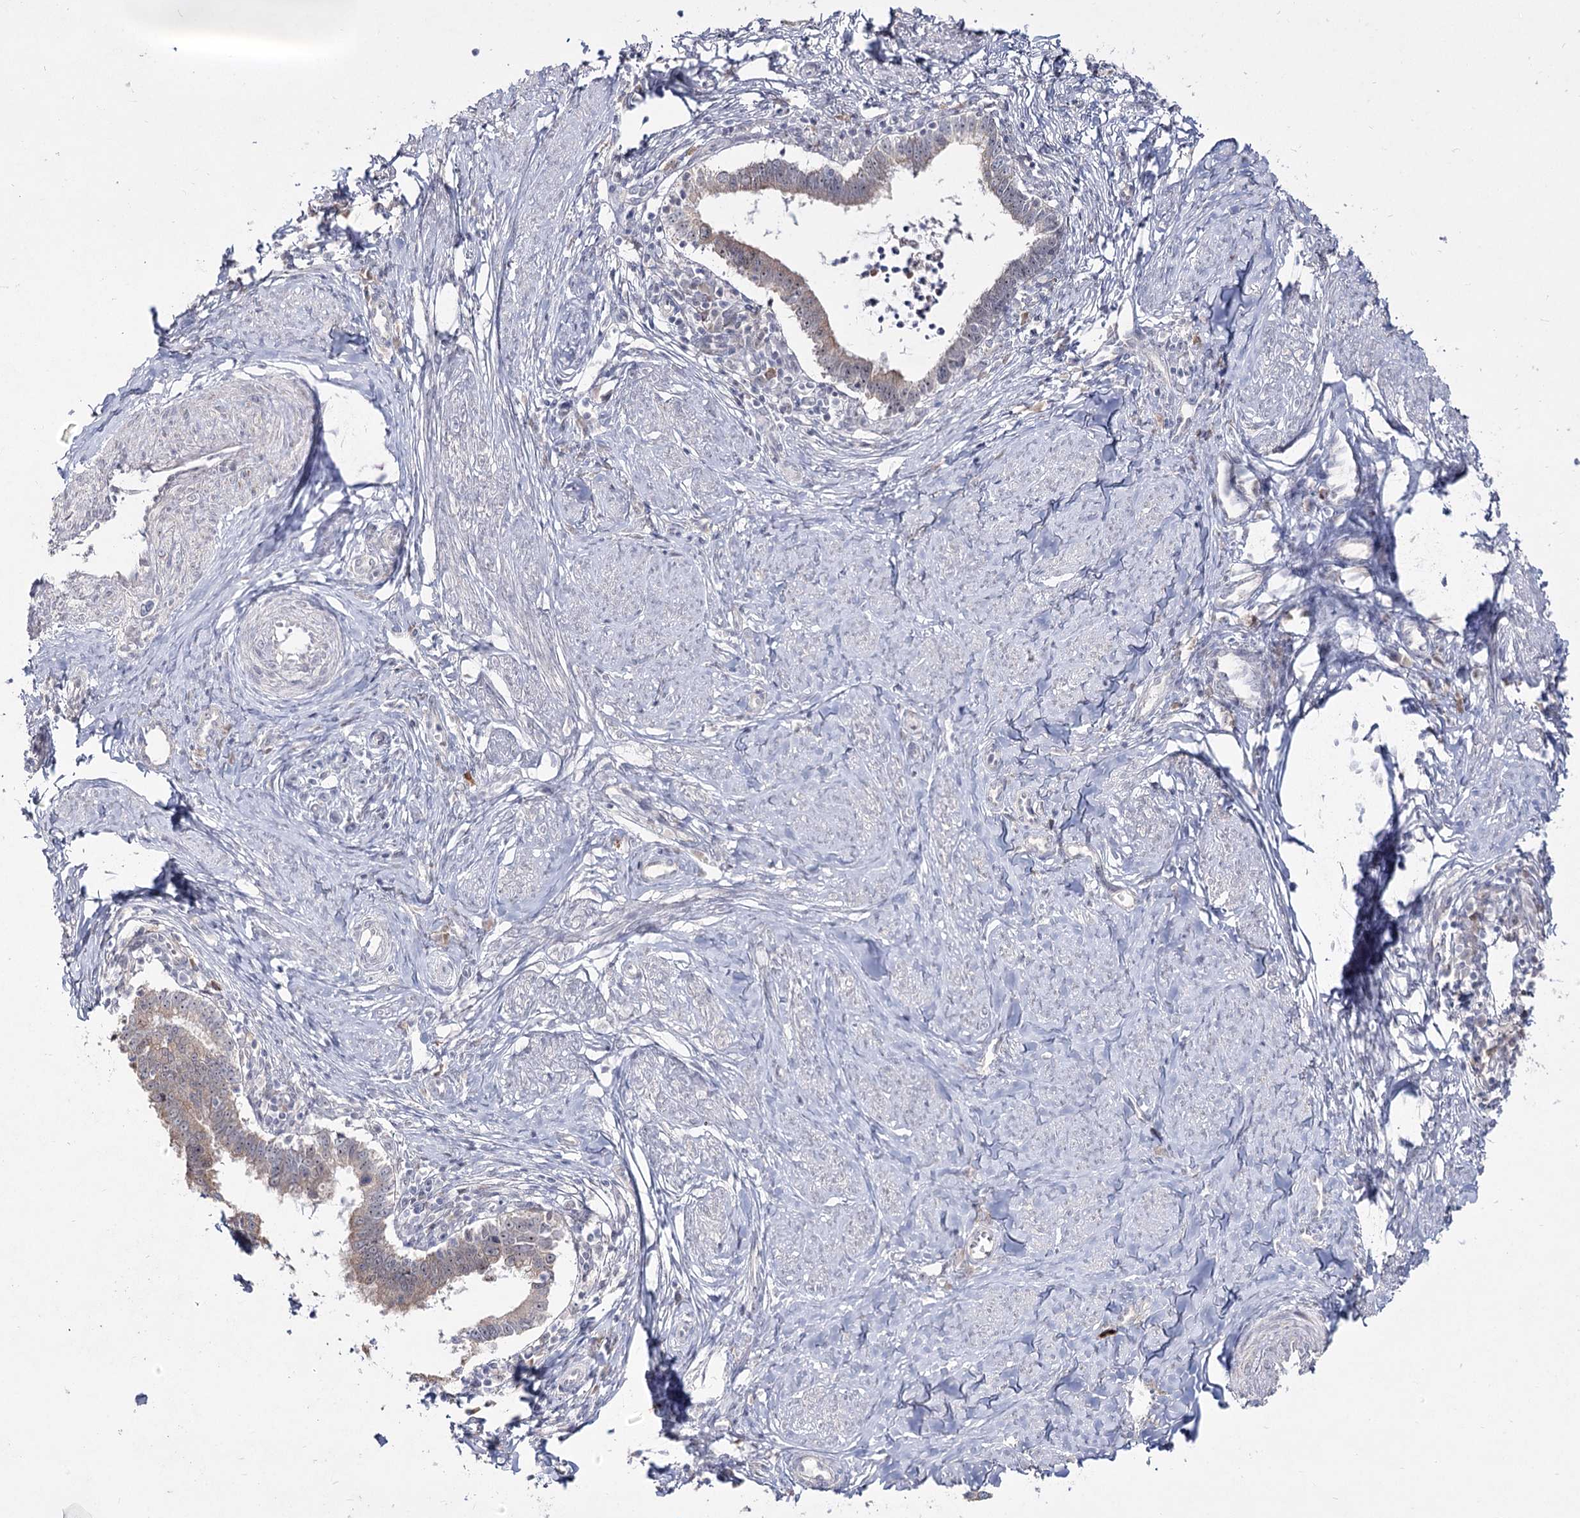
{"staining": {"intensity": "weak", "quantity": "<25%", "location": "cytoplasmic/membranous"}, "tissue": "cervical cancer", "cell_type": "Tumor cells", "image_type": "cancer", "snomed": [{"axis": "morphology", "description": "Adenocarcinoma, NOS"}, {"axis": "topography", "description": "Cervix"}], "caption": "Histopathology image shows no protein staining in tumor cells of cervical cancer tissue. Nuclei are stained in blue.", "gene": "DDX50", "patient": {"sex": "female", "age": 36}}